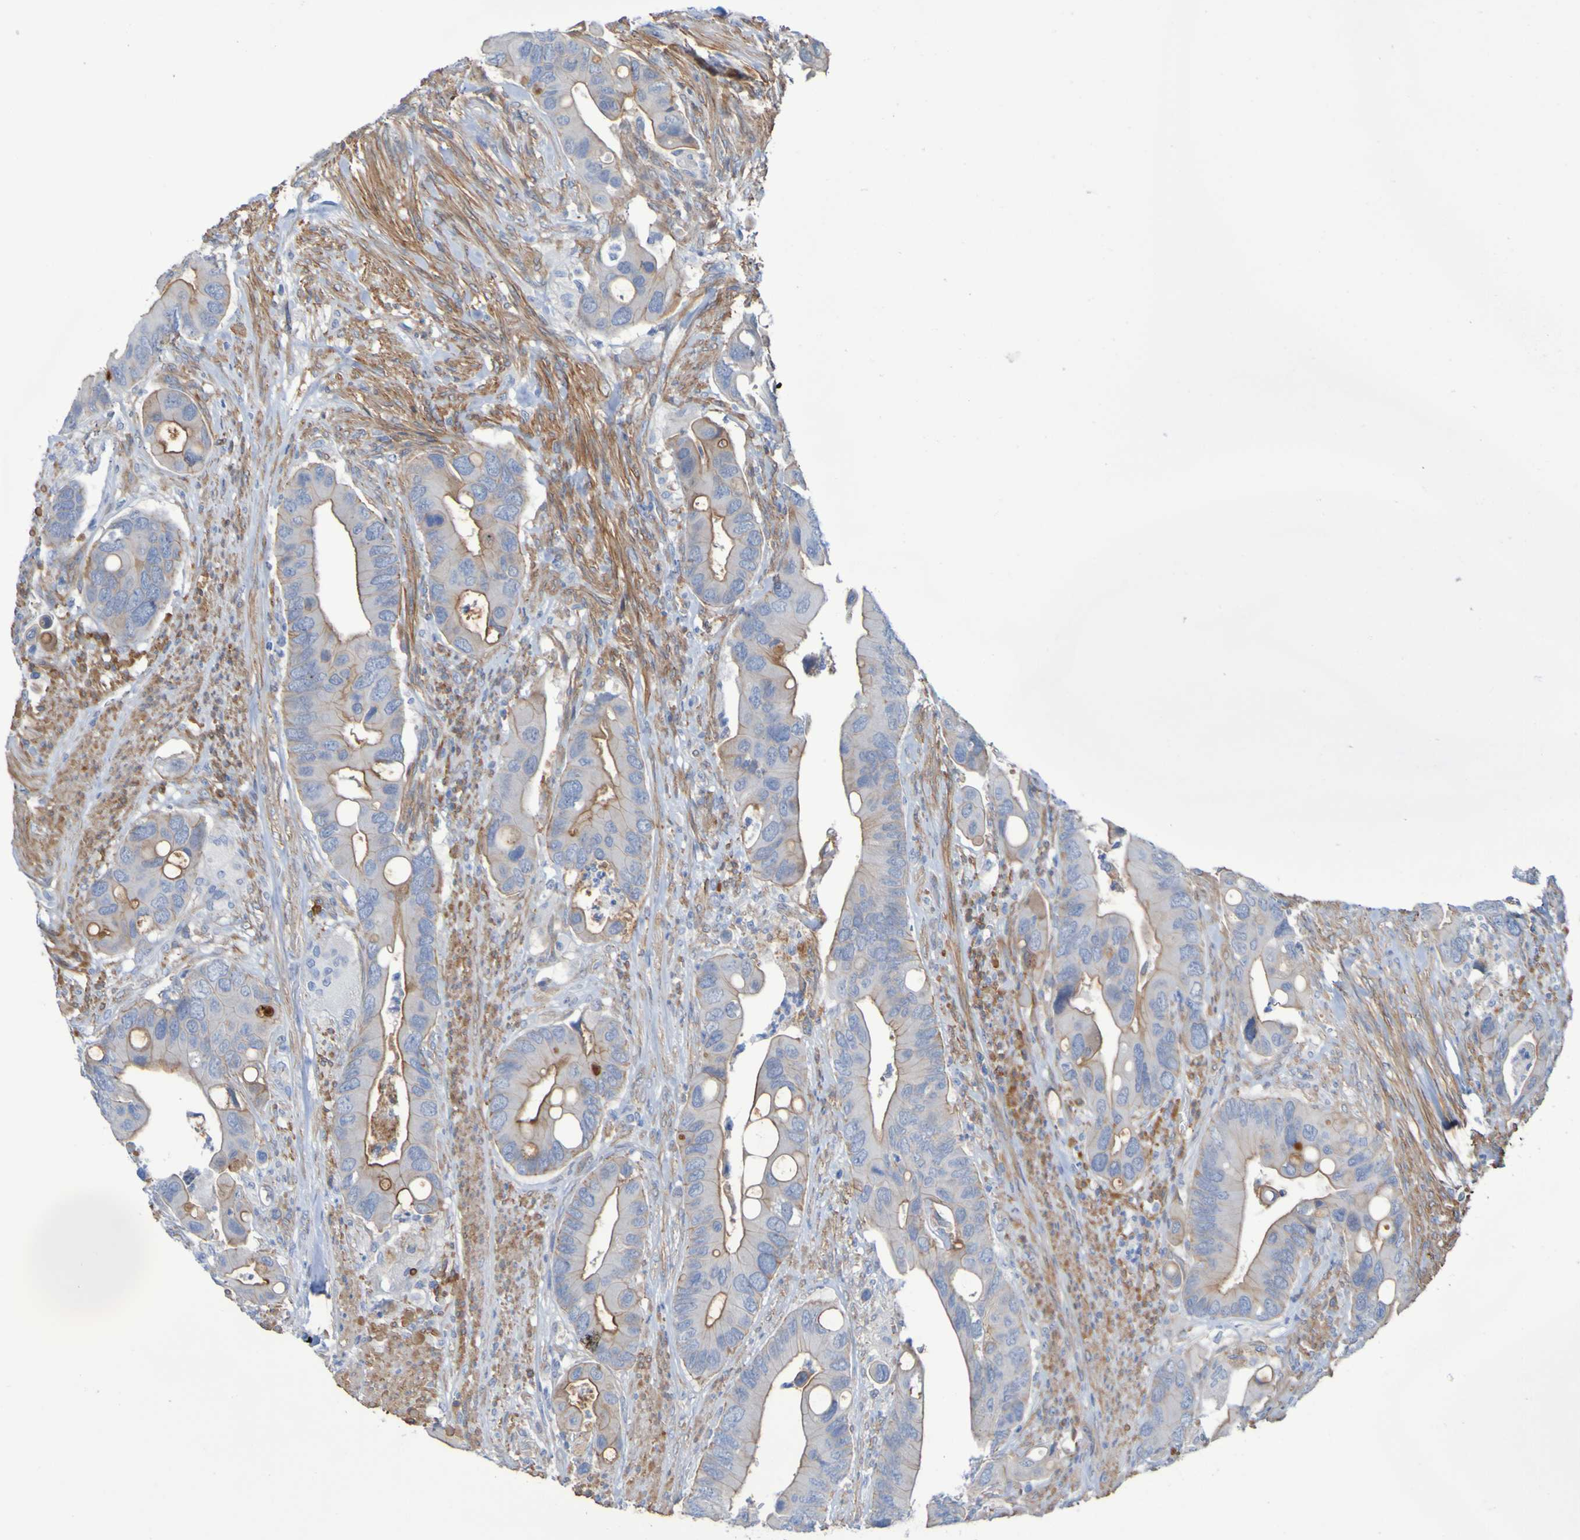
{"staining": {"intensity": "moderate", "quantity": "25%-75%", "location": "cytoplasmic/membranous"}, "tissue": "colorectal cancer", "cell_type": "Tumor cells", "image_type": "cancer", "snomed": [{"axis": "morphology", "description": "Adenocarcinoma, NOS"}, {"axis": "topography", "description": "Rectum"}], "caption": "Protein staining exhibits moderate cytoplasmic/membranous positivity in about 25%-75% of tumor cells in colorectal cancer (adenocarcinoma). (IHC, brightfield microscopy, high magnification).", "gene": "LPP", "patient": {"sex": "female", "age": 57}}